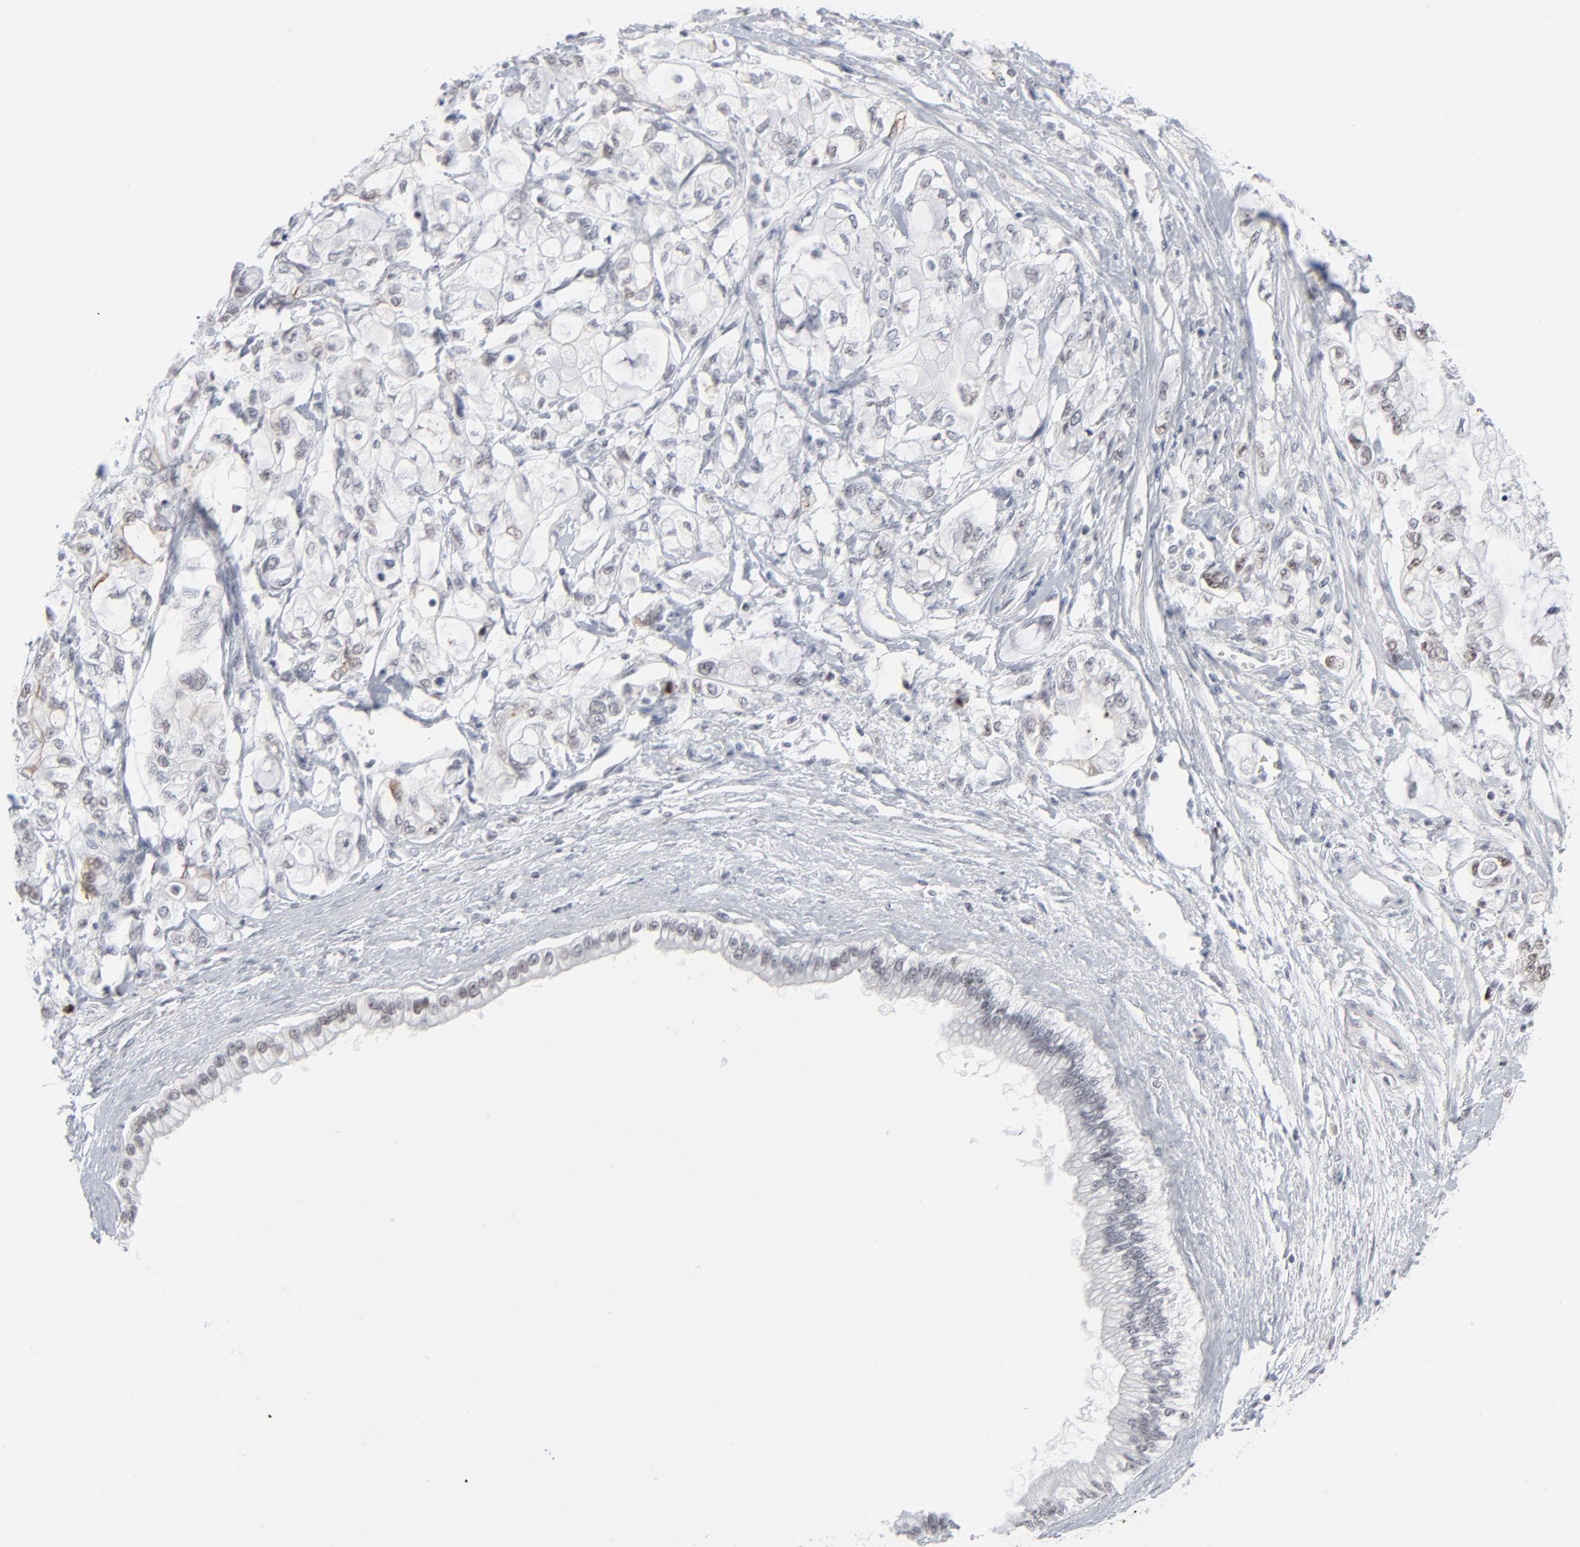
{"staining": {"intensity": "weak", "quantity": "<25%", "location": "nuclear"}, "tissue": "pancreatic cancer", "cell_type": "Tumor cells", "image_type": "cancer", "snomed": [{"axis": "morphology", "description": "Adenocarcinoma, NOS"}, {"axis": "topography", "description": "Pancreas"}], "caption": "This is an immunohistochemistry image of human pancreatic cancer. There is no positivity in tumor cells.", "gene": "MPHOSPH6", "patient": {"sex": "male", "age": 79}}